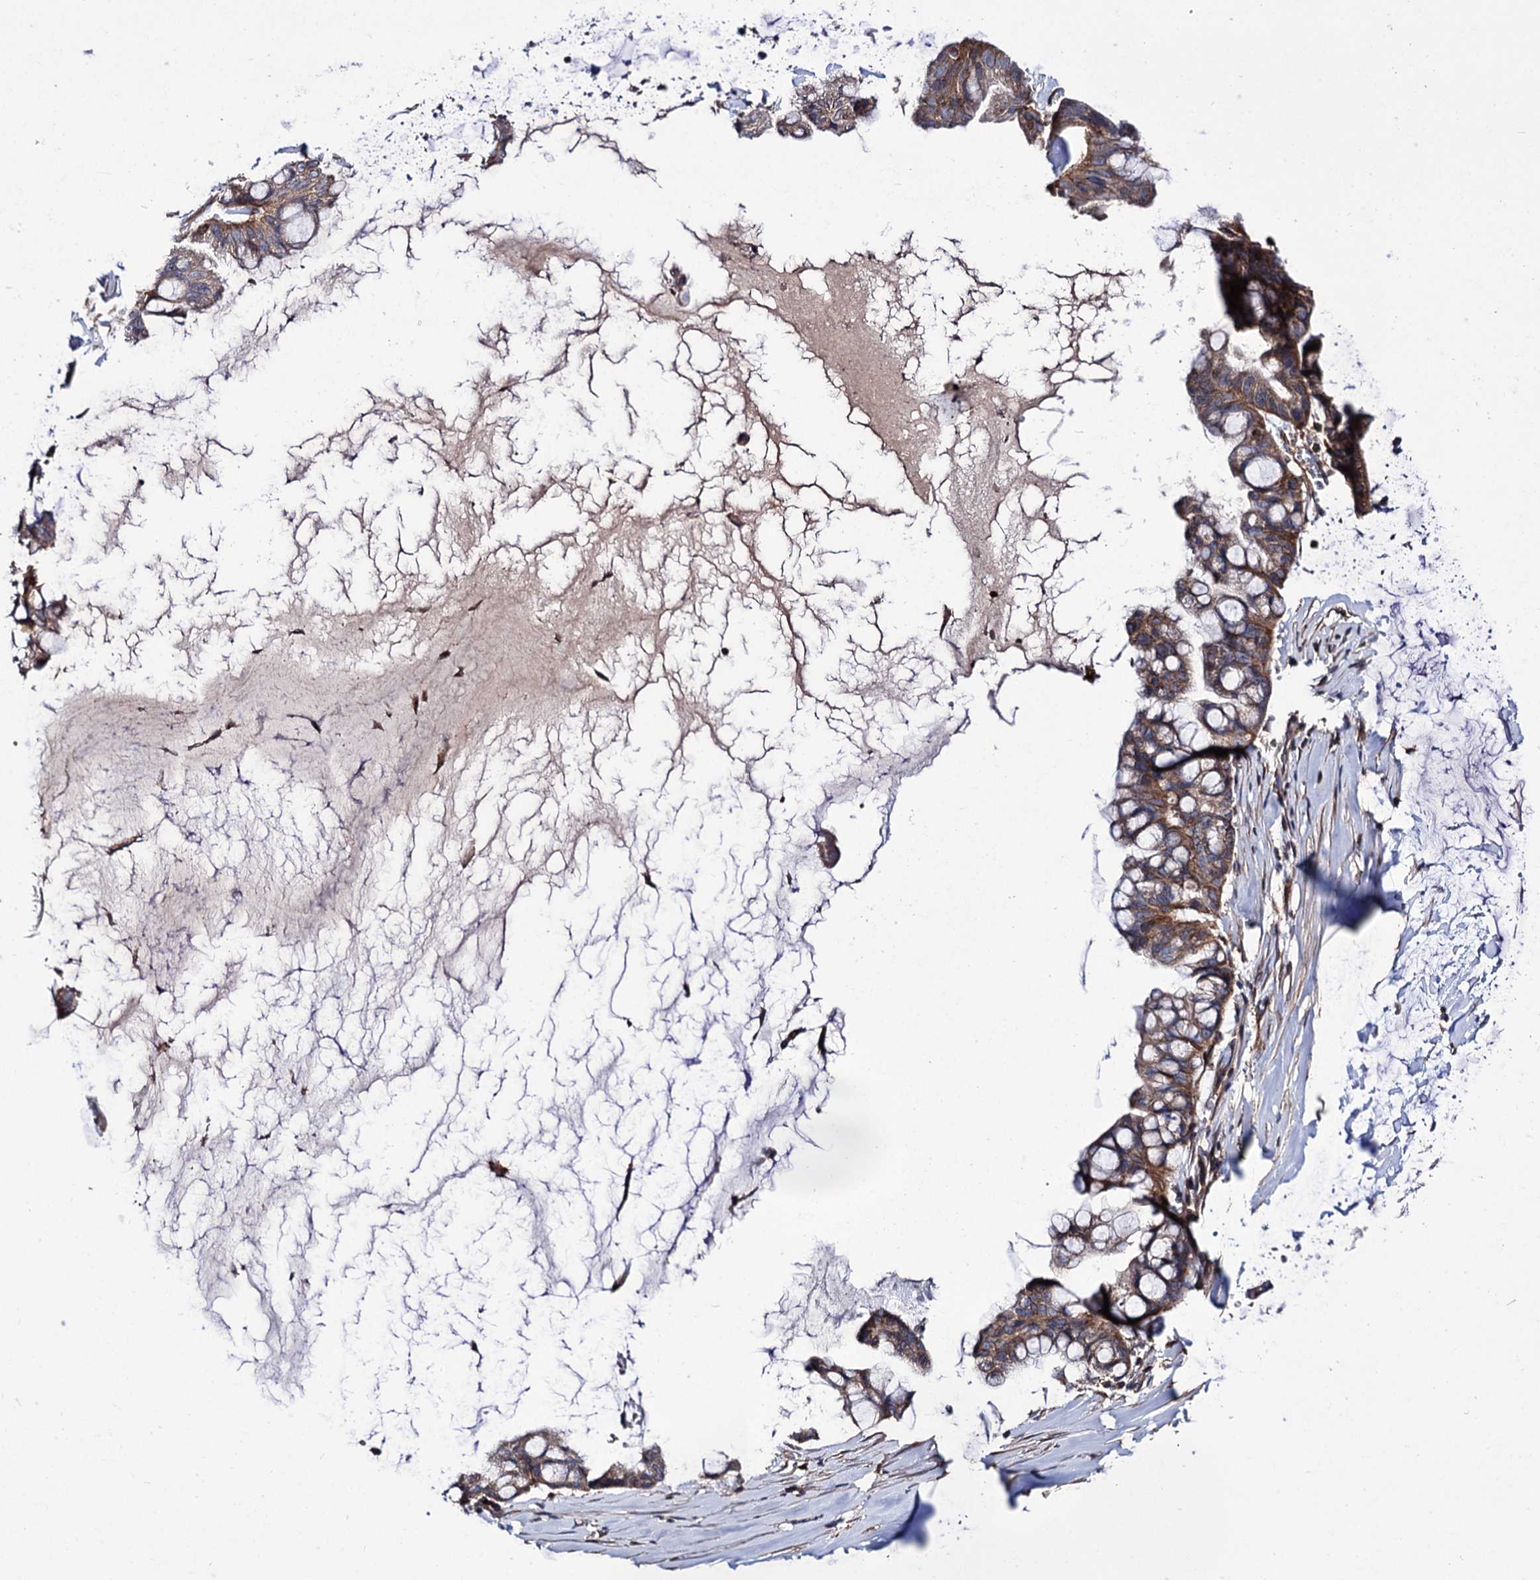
{"staining": {"intensity": "weak", "quantity": ">75%", "location": "cytoplasmic/membranous"}, "tissue": "ovarian cancer", "cell_type": "Tumor cells", "image_type": "cancer", "snomed": [{"axis": "morphology", "description": "Cystadenocarcinoma, mucinous, NOS"}, {"axis": "topography", "description": "Ovary"}], "caption": "Protein staining of ovarian cancer tissue exhibits weak cytoplasmic/membranous expression in about >75% of tumor cells.", "gene": "DEF6", "patient": {"sex": "female", "age": 73}}